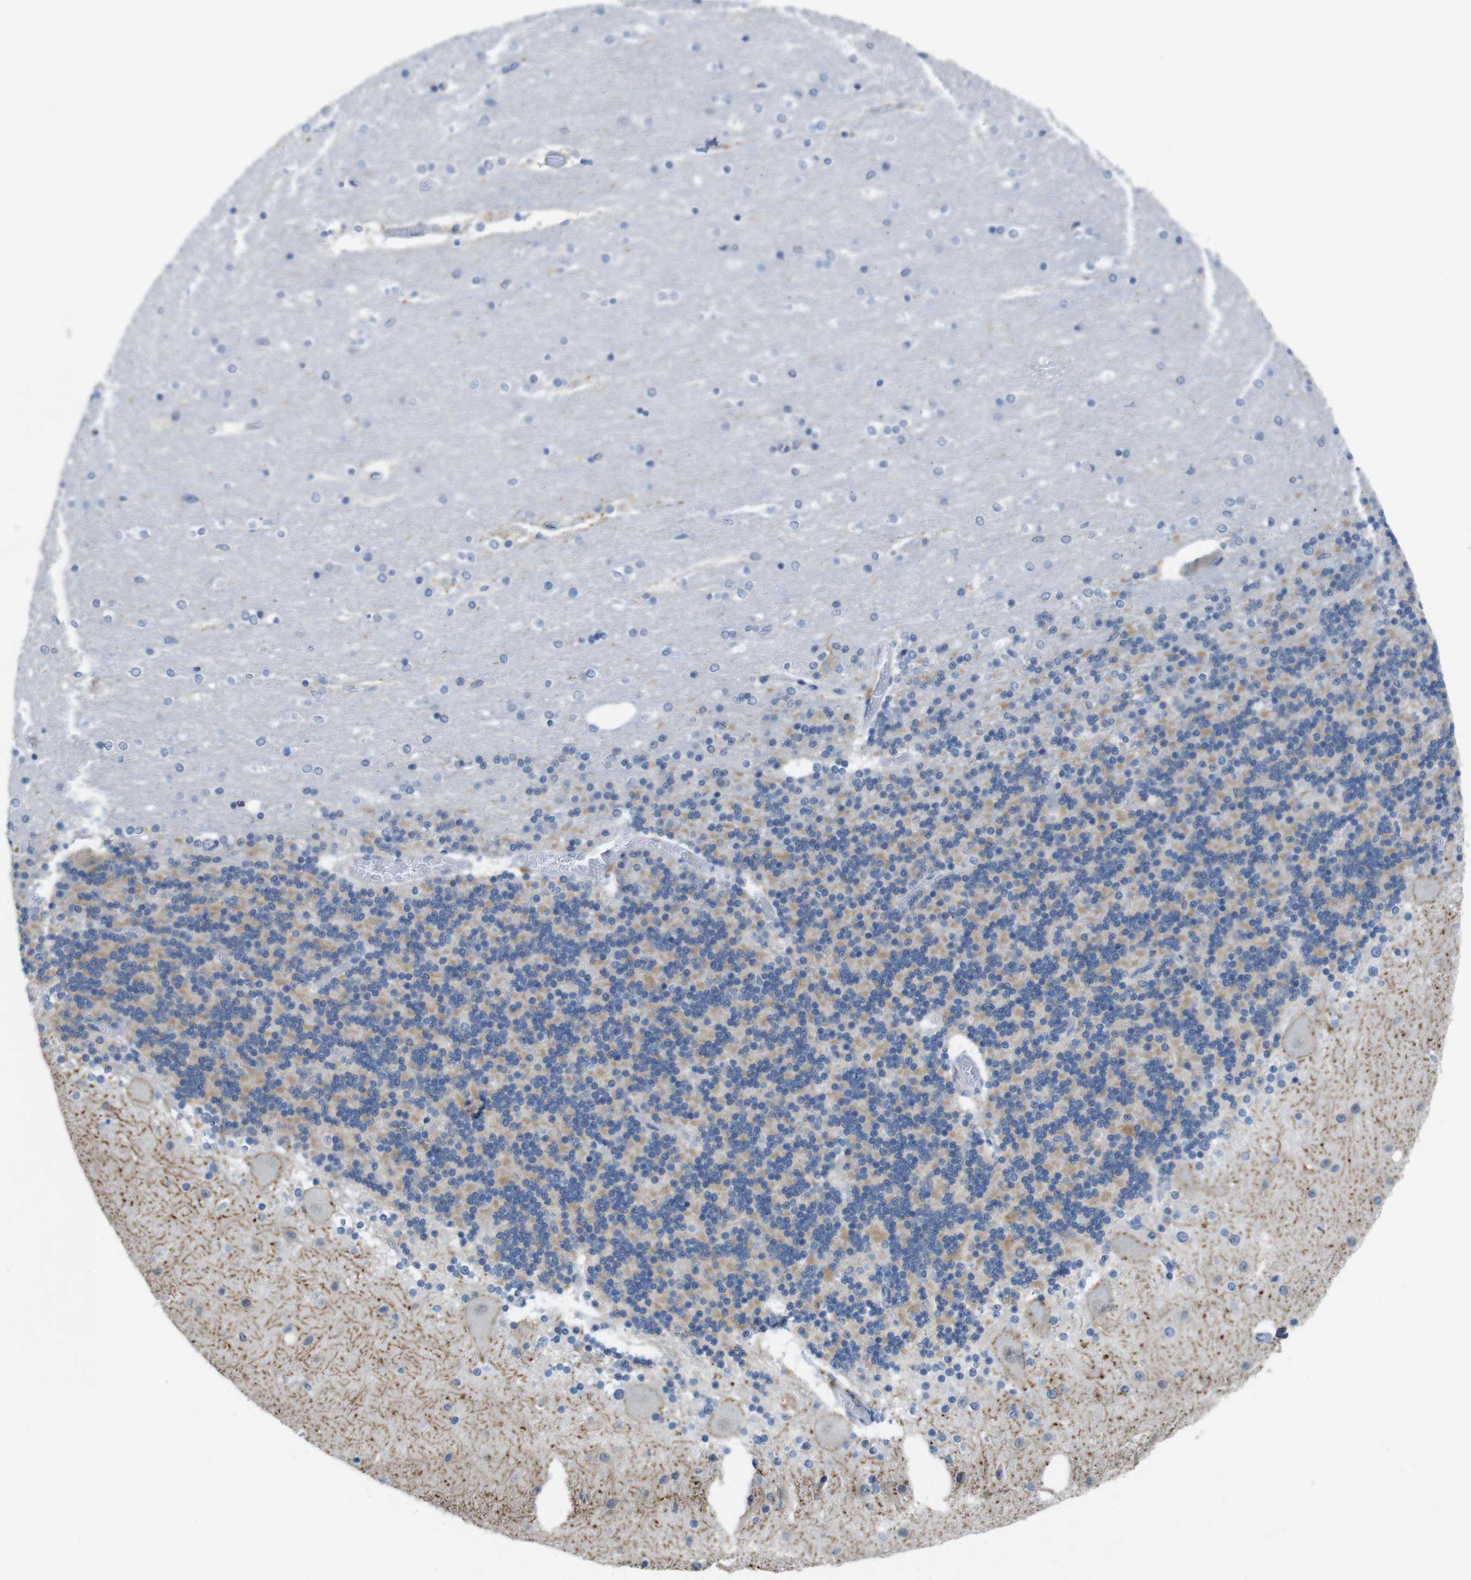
{"staining": {"intensity": "weak", "quantity": ">75%", "location": "cytoplasmic/membranous"}, "tissue": "cerebellum", "cell_type": "Cells in granular layer", "image_type": "normal", "snomed": [{"axis": "morphology", "description": "Normal tissue, NOS"}, {"axis": "topography", "description": "Cerebellum"}], "caption": "Immunohistochemistry (DAB) staining of unremarkable cerebellum displays weak cytoplasmic/membranous protein expression in about >75% of cells in granular layer.", "gene": "TJP3", "patient": {"sex": "female", "age": 54}}